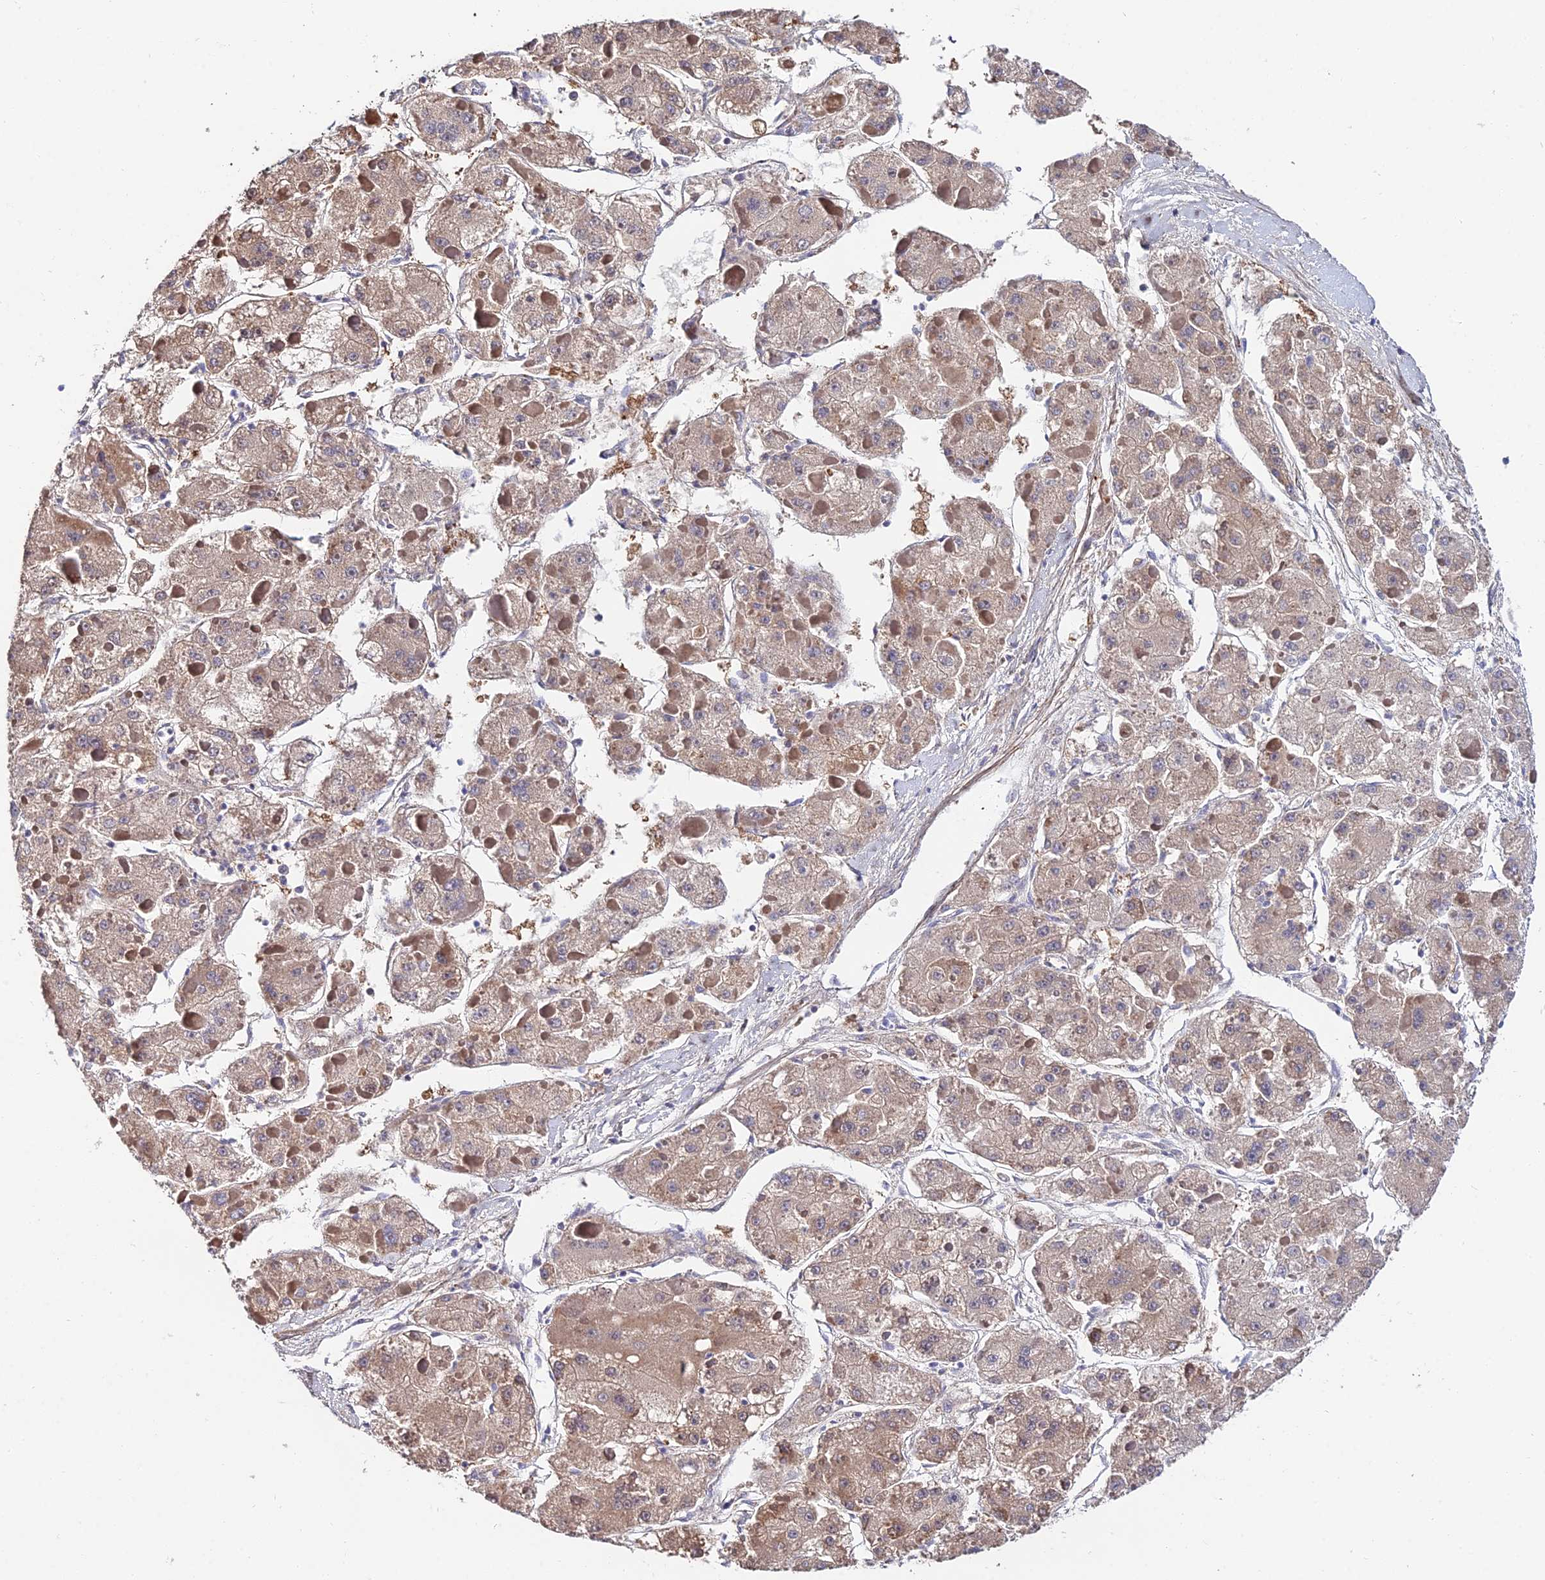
{"staining": {"intensity": "weak", "quantity": ">75%", "location": "cytoplasmic/membranous"}, "tissue": "liver cancer", "cell_type": "Tumor cells", "image_type": "cancer", "snomed": [{"axis": "morphology", "description": "Carcinoma, Hepatocellular, NOS"}, {"axis": "topography", "description": "Liver"}], "caption": "Immunohistochemistry image of human liver cancer stained for a protein (brown), which shows low levels of weak cytoplasmic/membranous positivity in about >75% of tumor cells.", "gene": "INPP4A", "patient": {"sex": "female", "age": 73}}